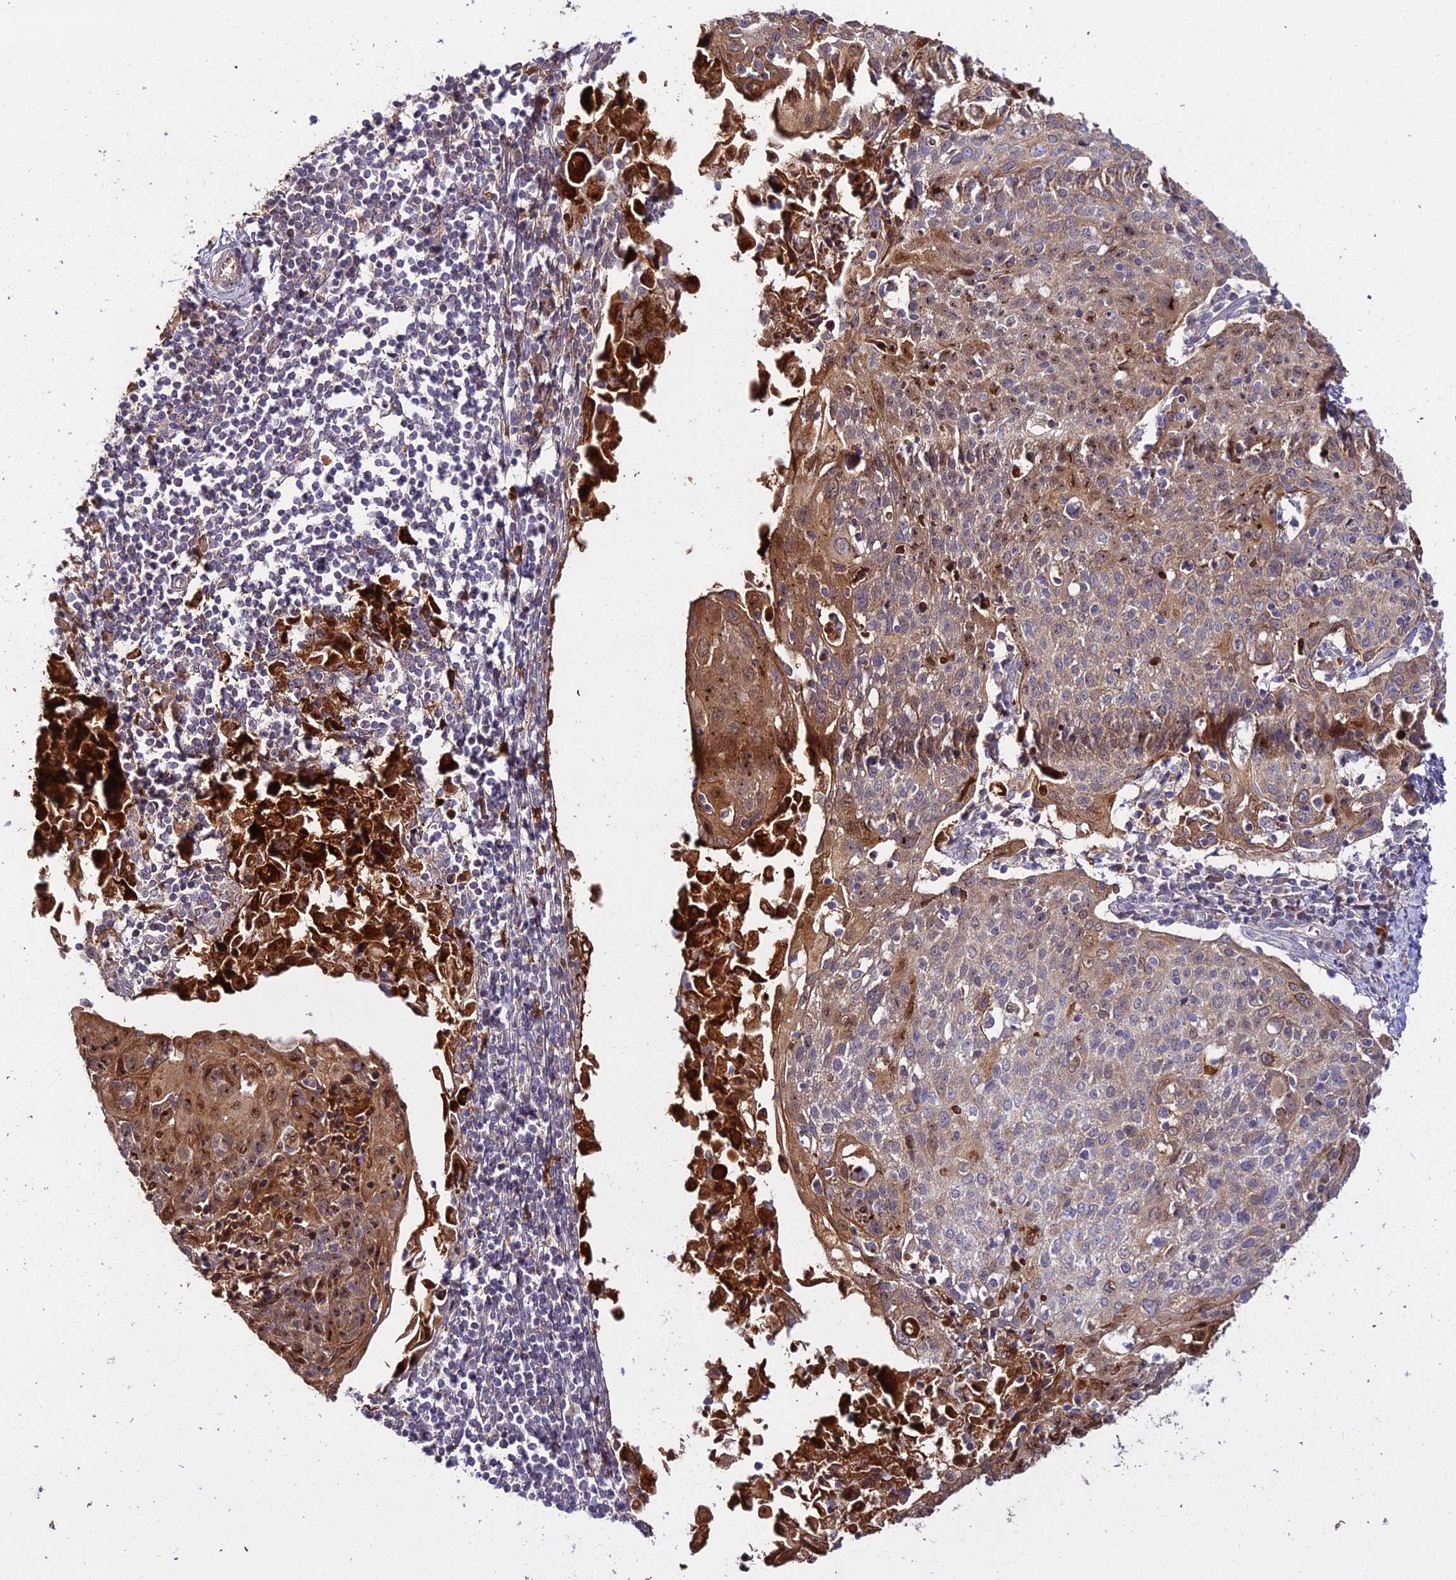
{"staining": {"intensity": "moderate", "quantity": "<25%", "location": "cytoplasmic/membranous"}, "tissue": "cervical cancer", "cell_type": "Tumor cells", "image_type": "cancer", "snomed": [{"axis": "morphology", "description": "Squamous cell carcinoma, NOS"}, {"axis": "topography", "description": "Cervix"}], "caption": "This image reveals immunohistochemistry staining of human squamous cell carcinoma (cervical), with low moderate cytoplasmic/membranous positivity in approximately <25% of tumor cells.", "gene": "EID2", "patient": {"sex": "female", "age": 67}}